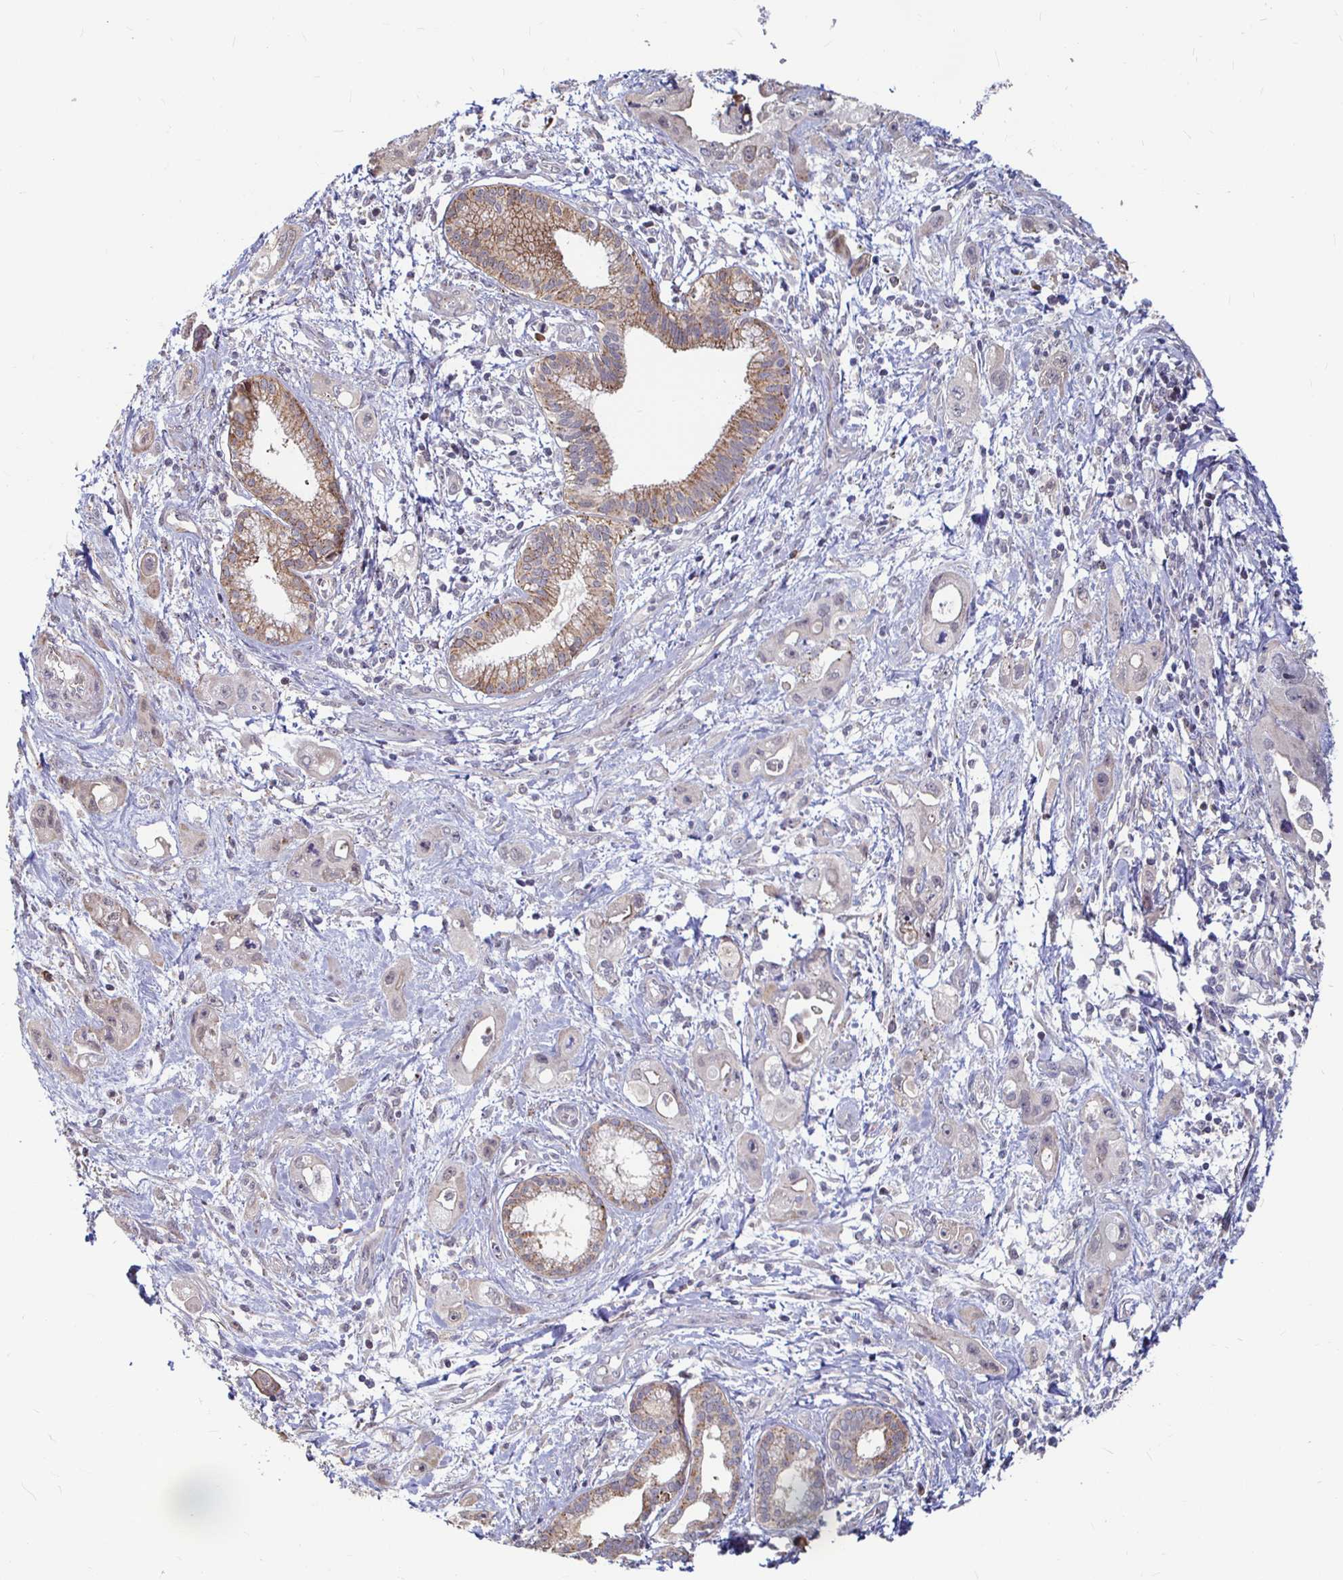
{"staining": {"intensity": "negative", "quantity": "none", "location": "none"}, "tissue": "pancreatic cancer", "cell_type": "Tumor cells", "image_type": "cancer", "snomed": [{"axis": "morphology", "description": "Adenocarcinoma, NOS"}, {"axis": "topography", "description": "Pancreas"}], "caption": "The image displays no significant positivity in tumor cells of pancreatic cancer (adenocarcinoma). (Brightfield microscopy of DAB immunohistochemistry at high magnification).", "gene": "CAPN11", "patient": {"sex": "female", "age": 66}}